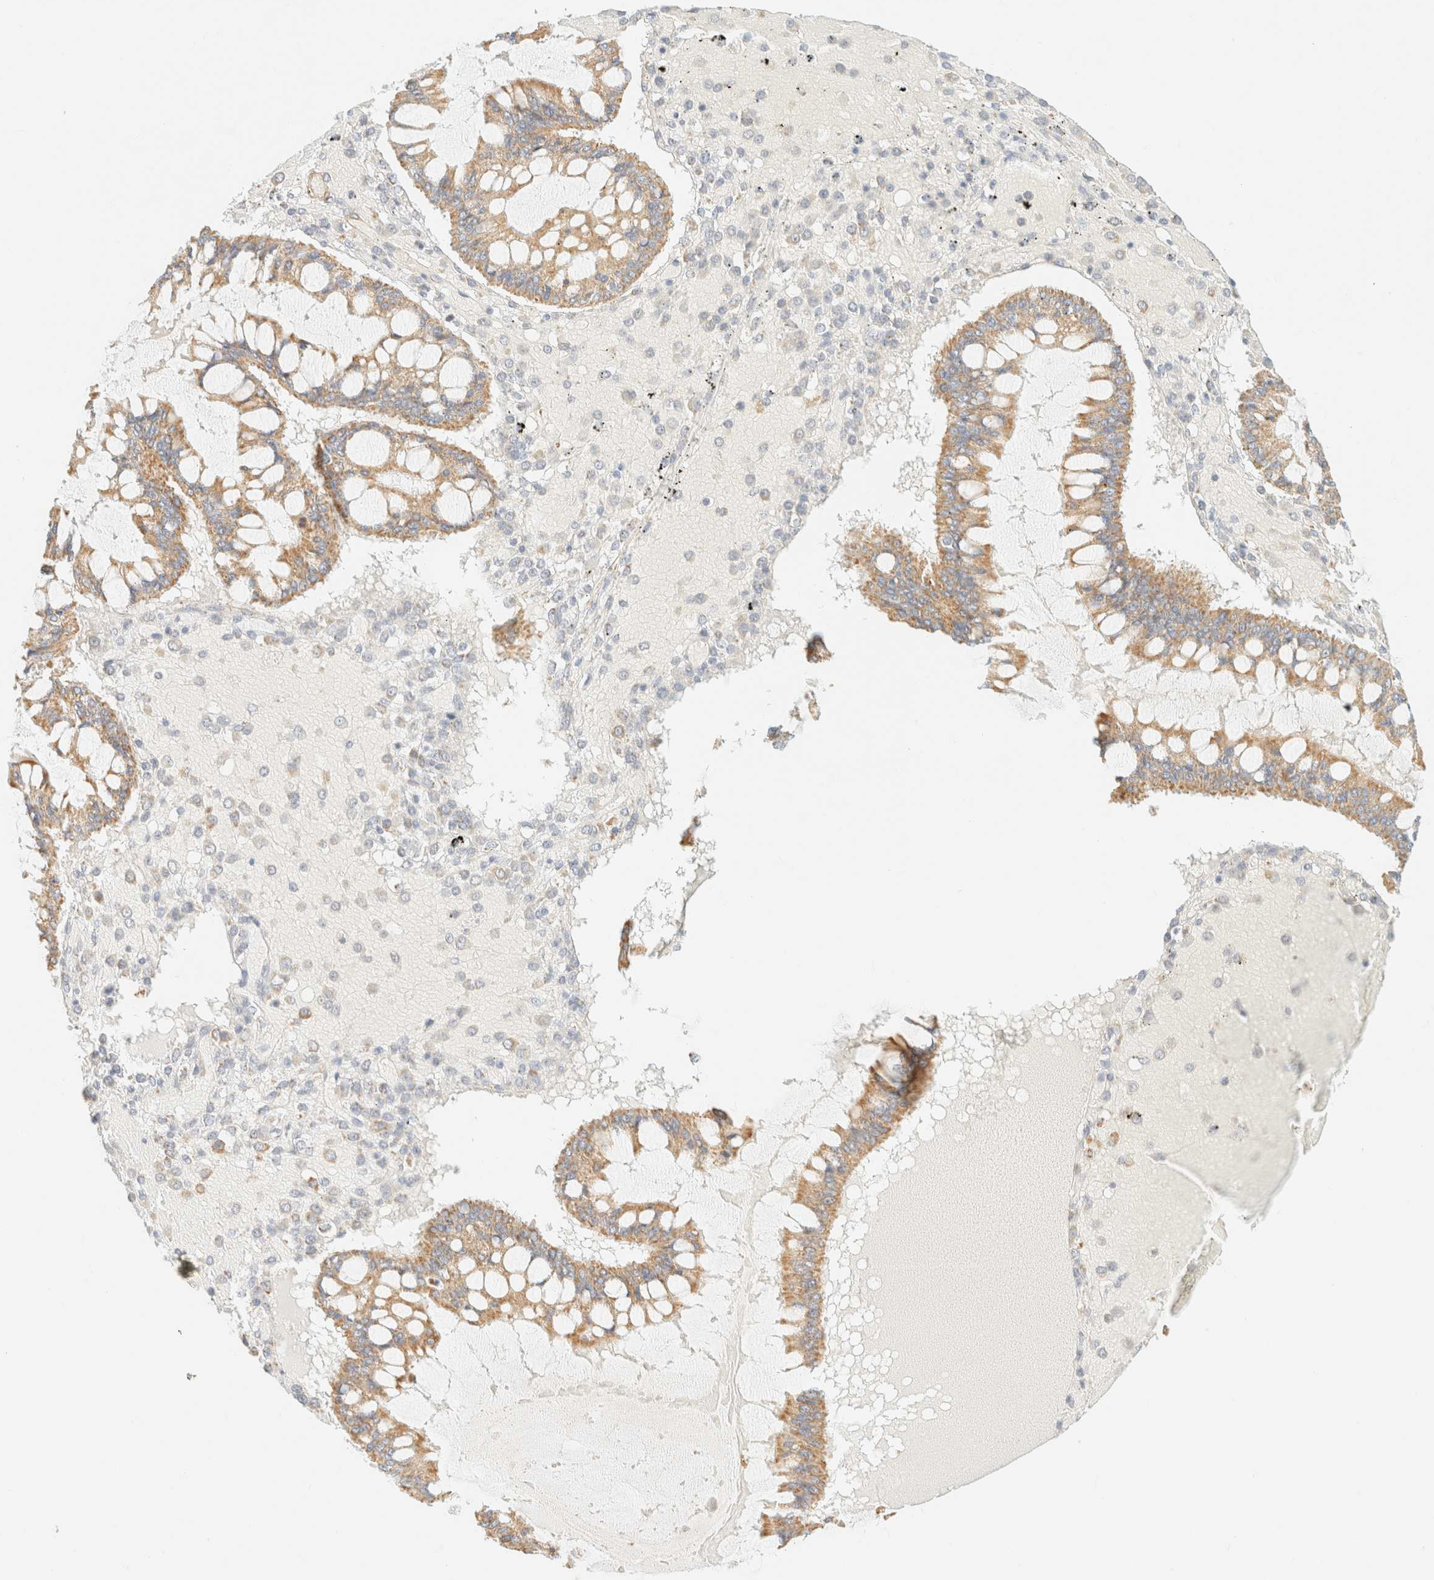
{"staining": {"intensity": "moderate", "quantity": ">75%", "location": "cytoplasmic/membranous"}, "tissue": "ovarian cancer", "cell_type": "Tumor cells", "image_type": "cancer", "snomed": [{"axis": "morphology", "description": "Cystadenocarcinoma, mucinous, NOS"}, {"axis": "topography", "description": "Ovary"}], "caption": "Immunohistochemistry (IHC) of human ovarian cancer (mucinous cystadenocarcinoma) reveals medium levels of moderate cytoplasmic/membranous positivity in approximately >75% of tumor cells.", "gene": "MRM3", "patient": {"sex": "female", "age": 73}}